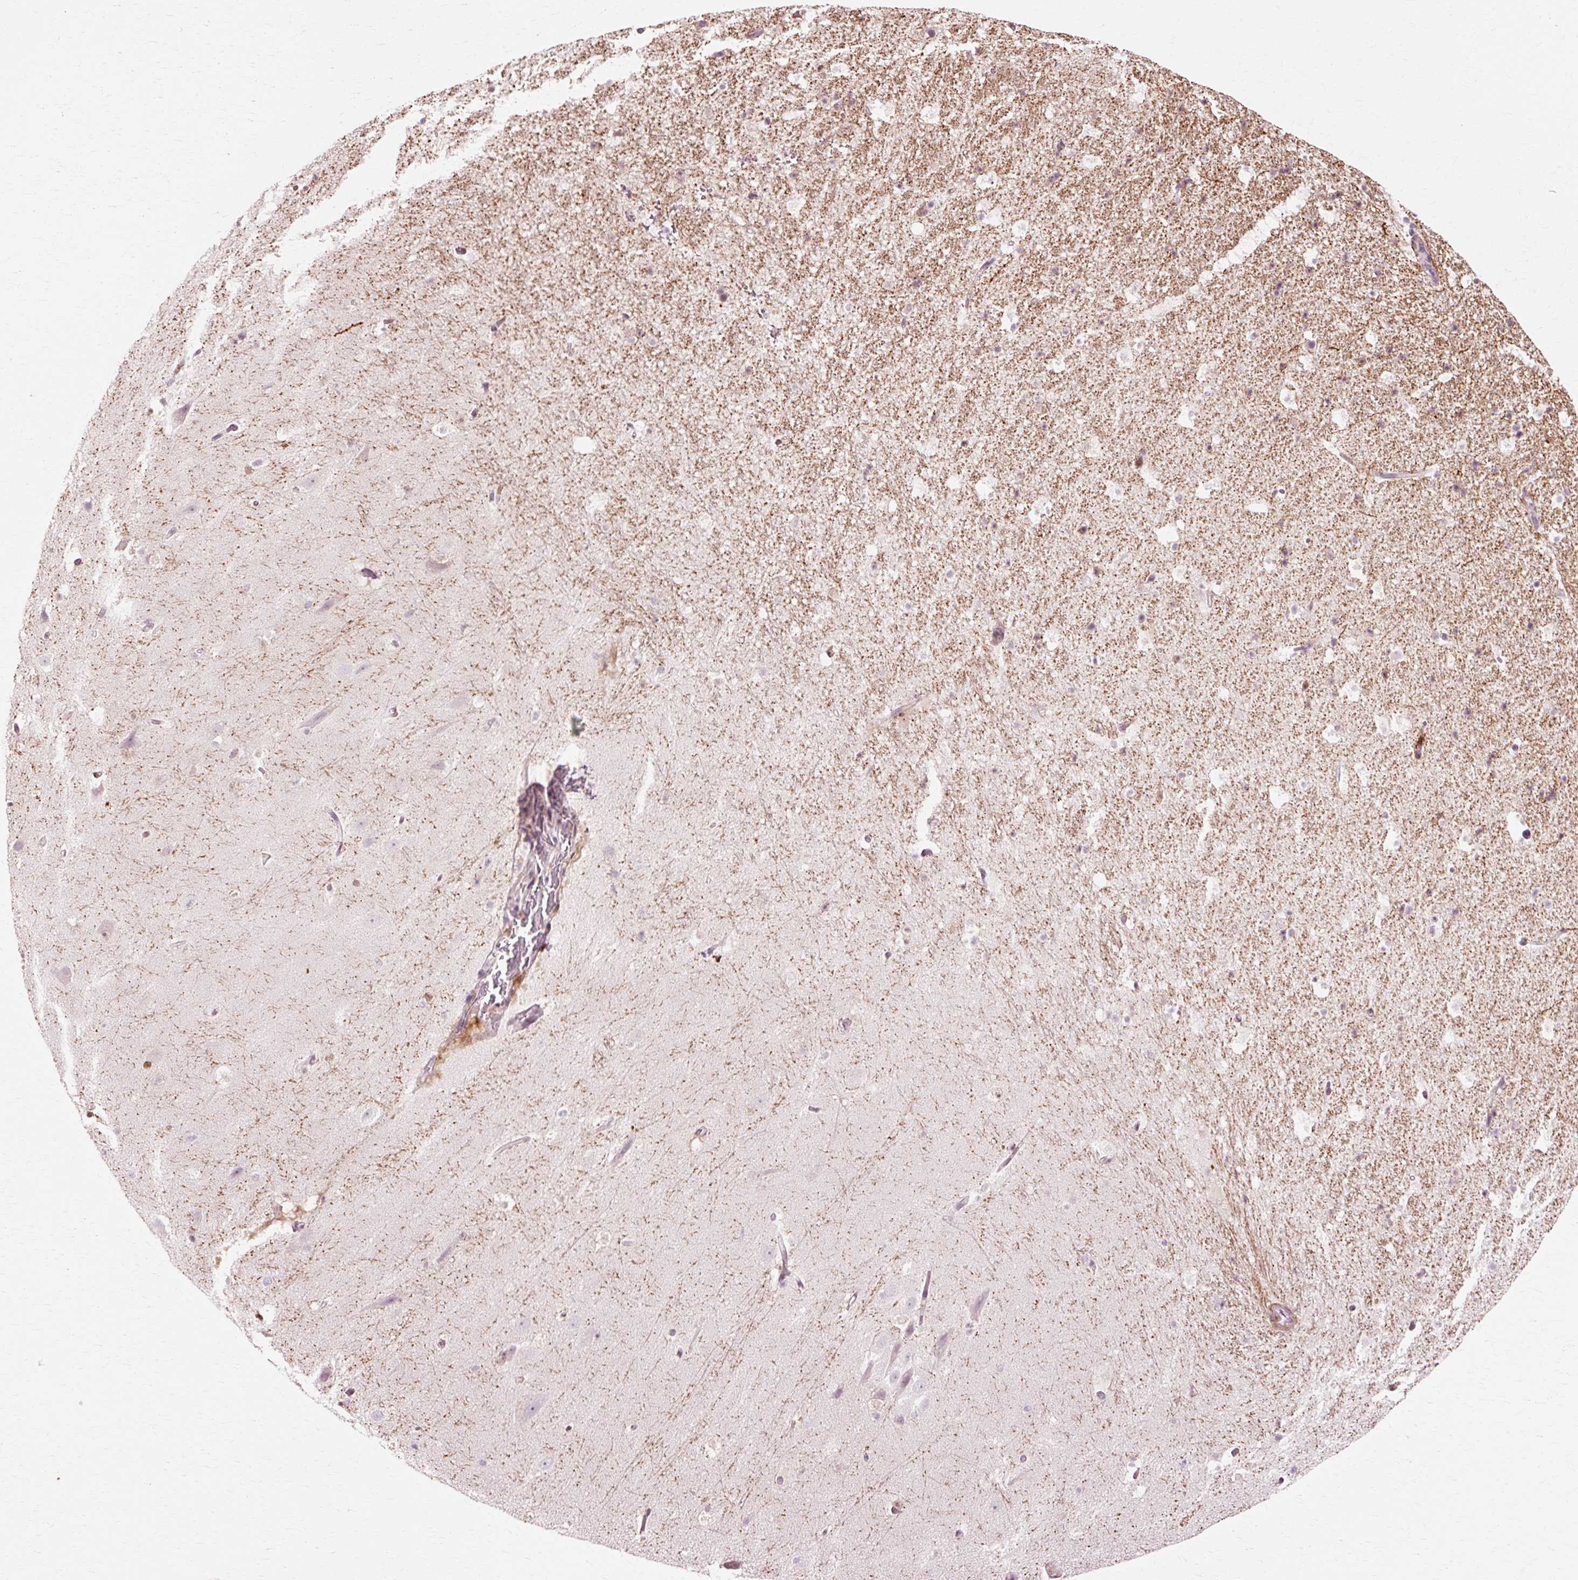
{"staining": {"intensity": "negative", "quantity": "none", "location": "none"}, "tissue": "hippocampus", "cell_type": "Glial cells", "image_type": "normal", "snomed": [{"axis": "morphology", "description": "Normal tissue, NOS"}, {"axis": "topography", "description": "Hippocampus"}], "caption": "IHC histopathology image of unremarkable hippocampus: hippocampus stained with DAB (3,3'-diaminobenzidine) exhibits no significant protein staining in glial cells.", "gene": "RANBP2", "patient": {"sex": "male", "age": 37}}